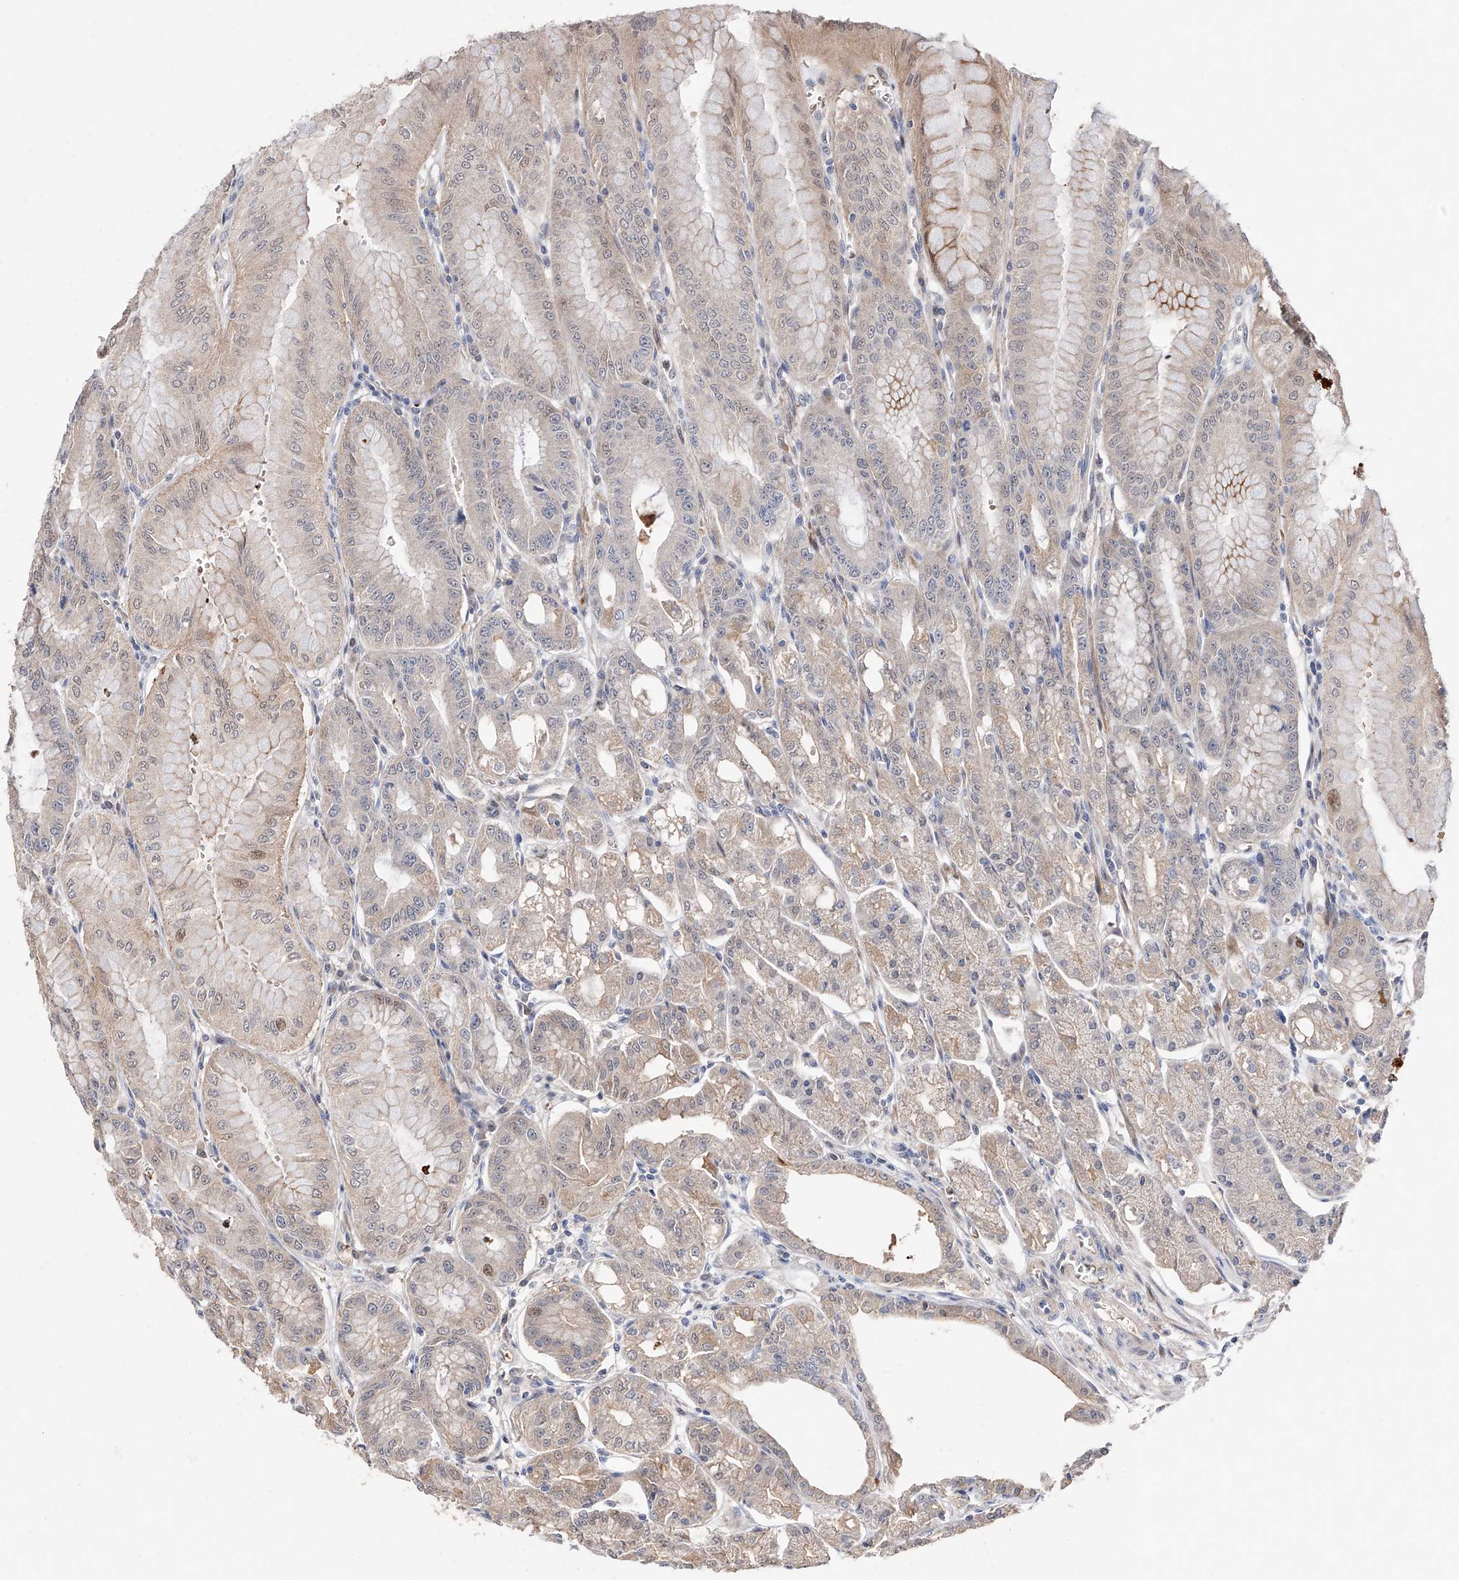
{"staining": {"intensity": "strong", "quantity": "25%-75%", "location": "cytoplasmic/membranous,nuclear"}, "tissue": "stomach", "cell_type": "Glandular cells", "image_type": "normal", "snomed": [{"axis": "morphology", "description": "Normal tissue, NOS"}, {"axis": "topography", "description": "Stomach, lower"}], "caption": "This is a photomicrograph of IHC staining of normal stomach, which shows strong positivity in the cytoplasmic/membranous,nuclear of glandular cells.", "gene": "FUCA2", "patient": {"sex": "male", "age": 71}}